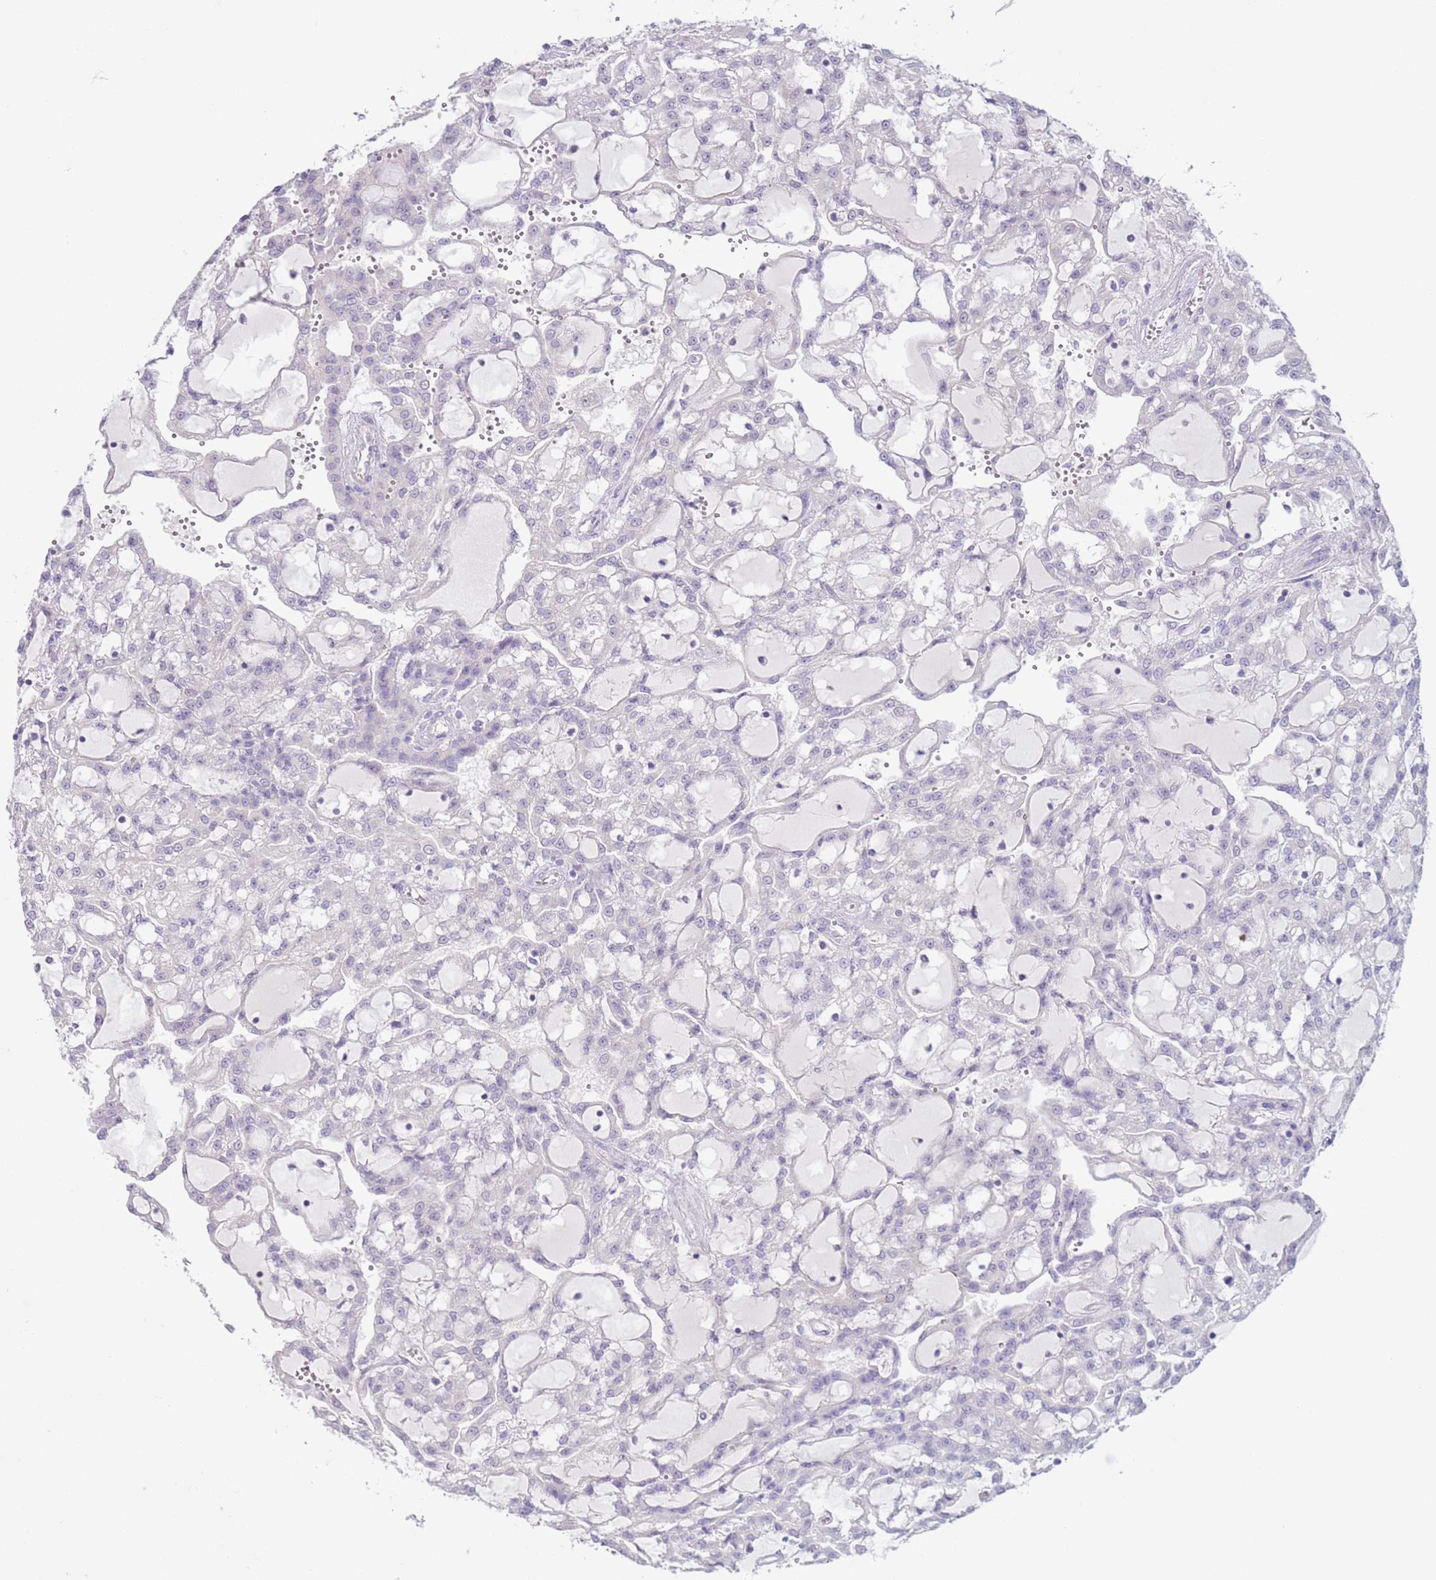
{"staining": {"intensity": "negative", "quantity": "none", "location": "none"}, "tissue": "renal cancer", "cell_type": "Tumor cells", "image_type": "cancer", "snomed": [{"axis": "morphology", "description": "Adenocarcinoma, NOS"}, {"axis": "topography", "description": "Kidney"}], "caption": "IHC of renal adenocarcinoma demonstrates no expression in tumor cells.", "gene": "NPAP1", "patient": {"sex": "male", "age": 63}}